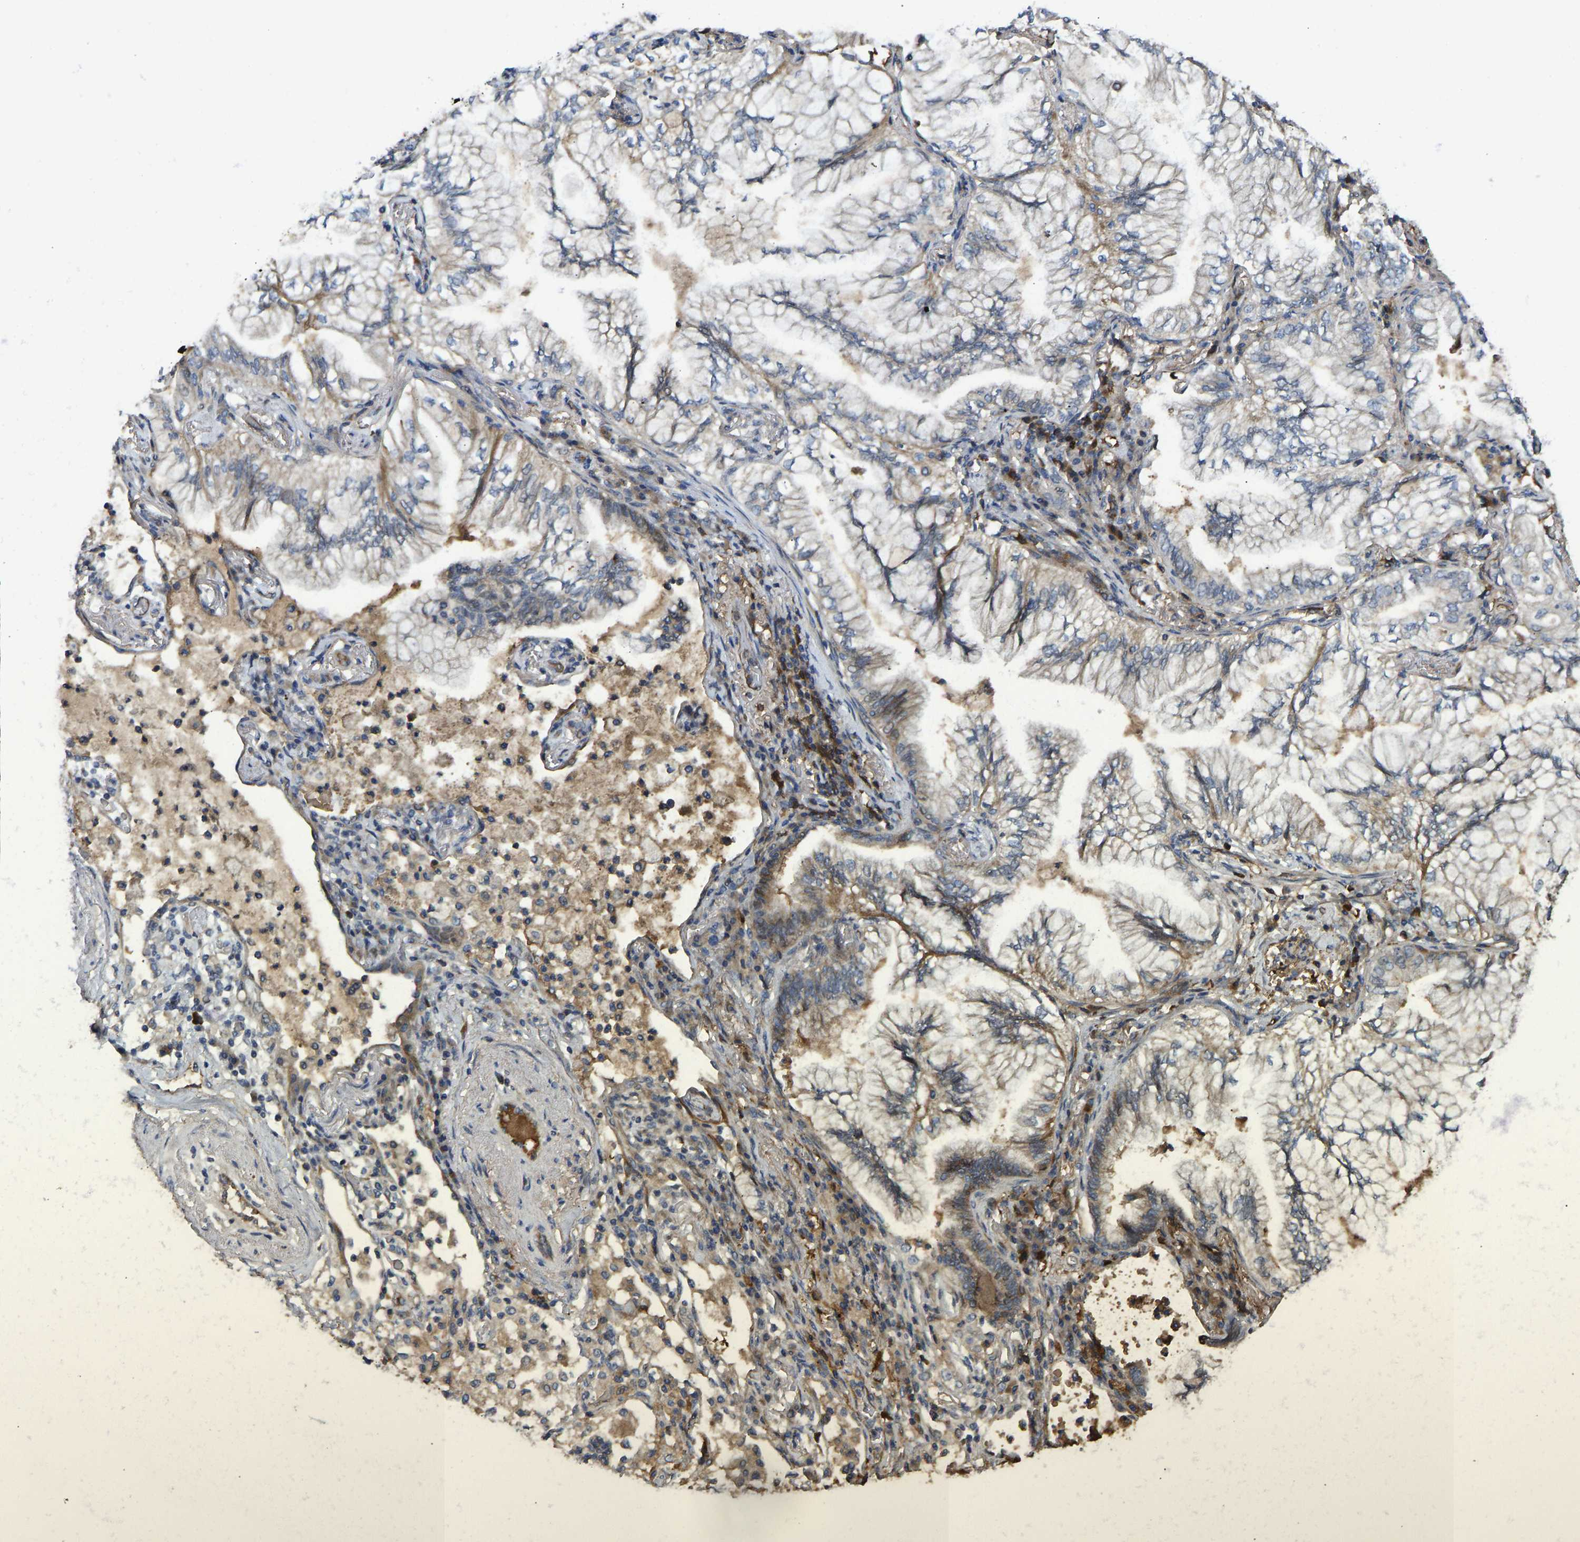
{"staining": {"intensity": "moderate", "quantity": "<25%", "location": "cytoplasmic/membranous"}, "tissue": "lung cancer", "cell_type": "Tumor cells", "image_type": "cancer", "snomed": [{"axis": "morphology", "description": "Adenocarcinoma, NOS"}, {"axis": "topography", "description": "Lung"}], "caption": "The immunohistochemical stain highlights moderate cytoplasmic/membranous staining in tumor cells of lung cancer tissue. The staining was performed using DAB (3,3'-diaminobenzidine) to visualize the protein expression in brown, while the nuclei were stained in blue with hematoxylin (Magnification: 20x).", "gene": "VCPKMT", "patient": {"sex": "female", "age": 70}}